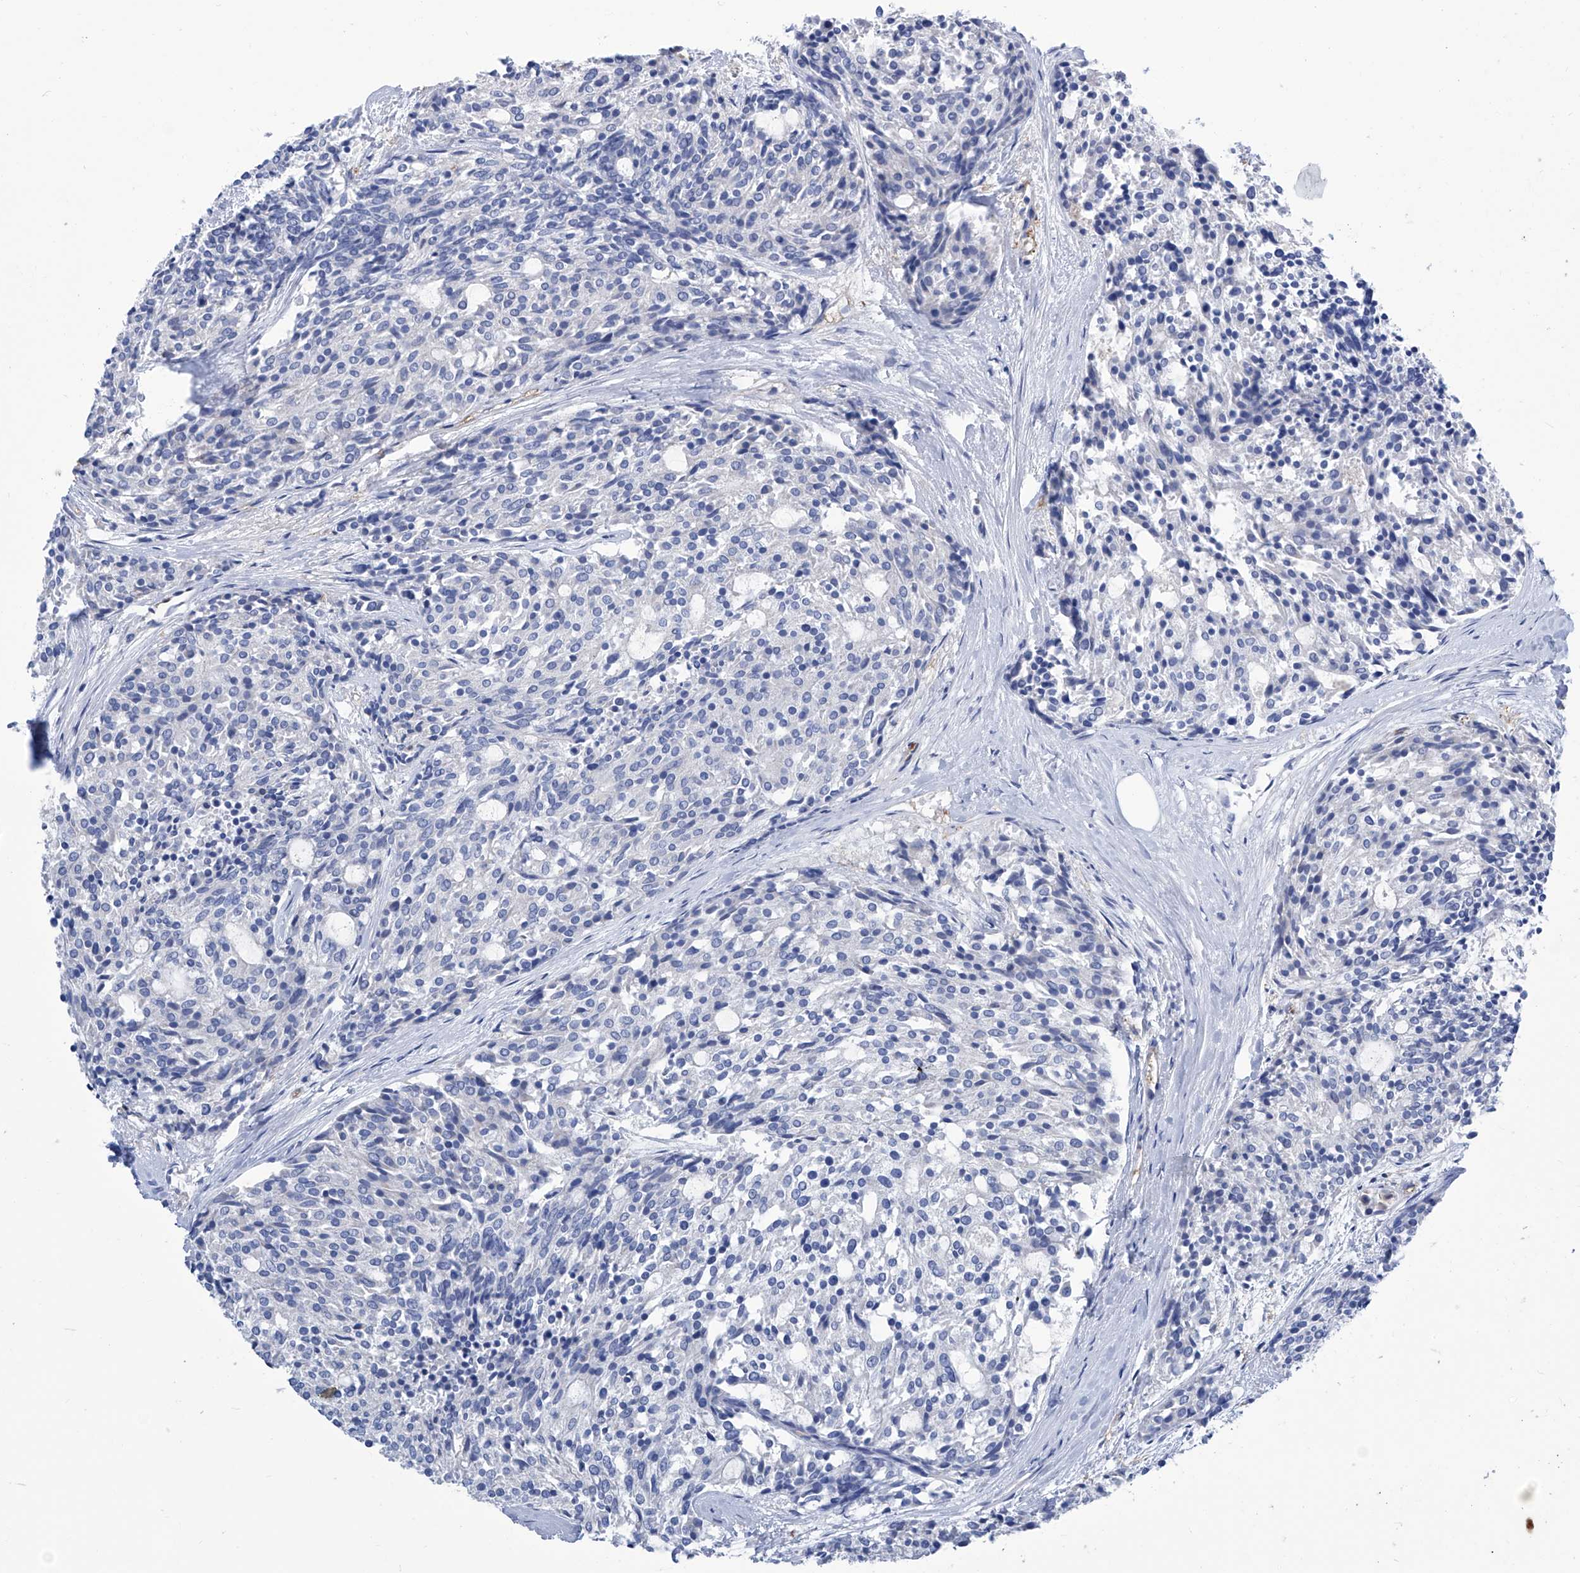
{"staining": {"intensity": "negative", "quantity": "none", "location": "none"}, "tissue": "carcinoid", "cell_type": "Tumor cells", "image_type": "cancer", "snomed": [{"axis": "morphology", "description": "Carcinoid, malignant, NOS"}, {"axis": "topography", "description": "Pancreas"}], "caption": "High power microscopy photomicrograph of an immunohistochemistry photomicrograph of carcinoid (malignant), revealing no significant expression in tumor cells.", "gene": "IMPA2", "patient": {"sex": "female", "age": 54}}